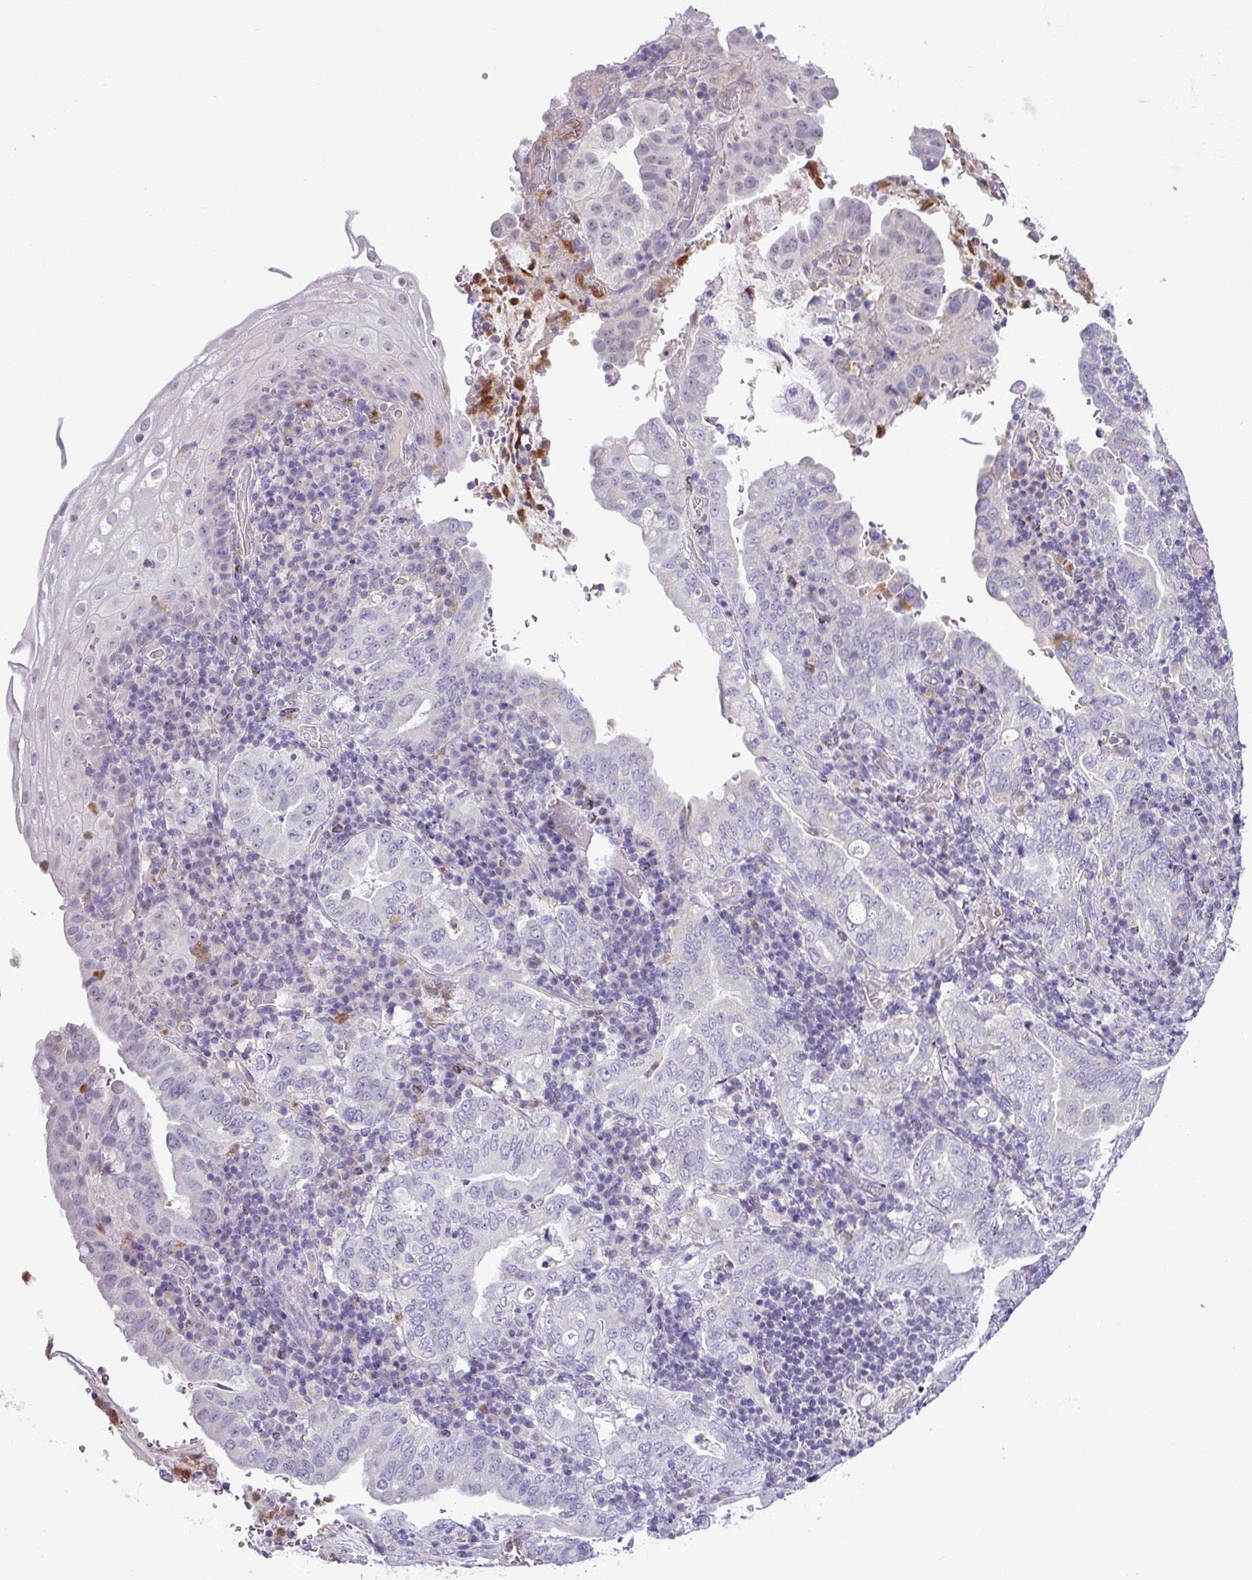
{"staining": {"intensity": "negative", "quantity": "none", "location": "none"}, "tissue": "stomach cancer", "cell_type": "Tumor cells", "image_type": "cancer", "snomed": [{"axis": "morphology", "description": "Normal tissue, NOS"}, {"axis": "morphology", "description": "Adenocarcinoma, NOS"}, {"axis": "topography", "description": "Esophagus"}, {"axis": "topography", "description": "Stomach, upper"}, {"axis": "topography", "description": "Peripheral nerve tissue"}], "caption": "Tumor cells are negative for protein expression in human stomach adenocarcinoma.", "gene": "HBEGF", "patient": {"sex": "male", "age": 62}}